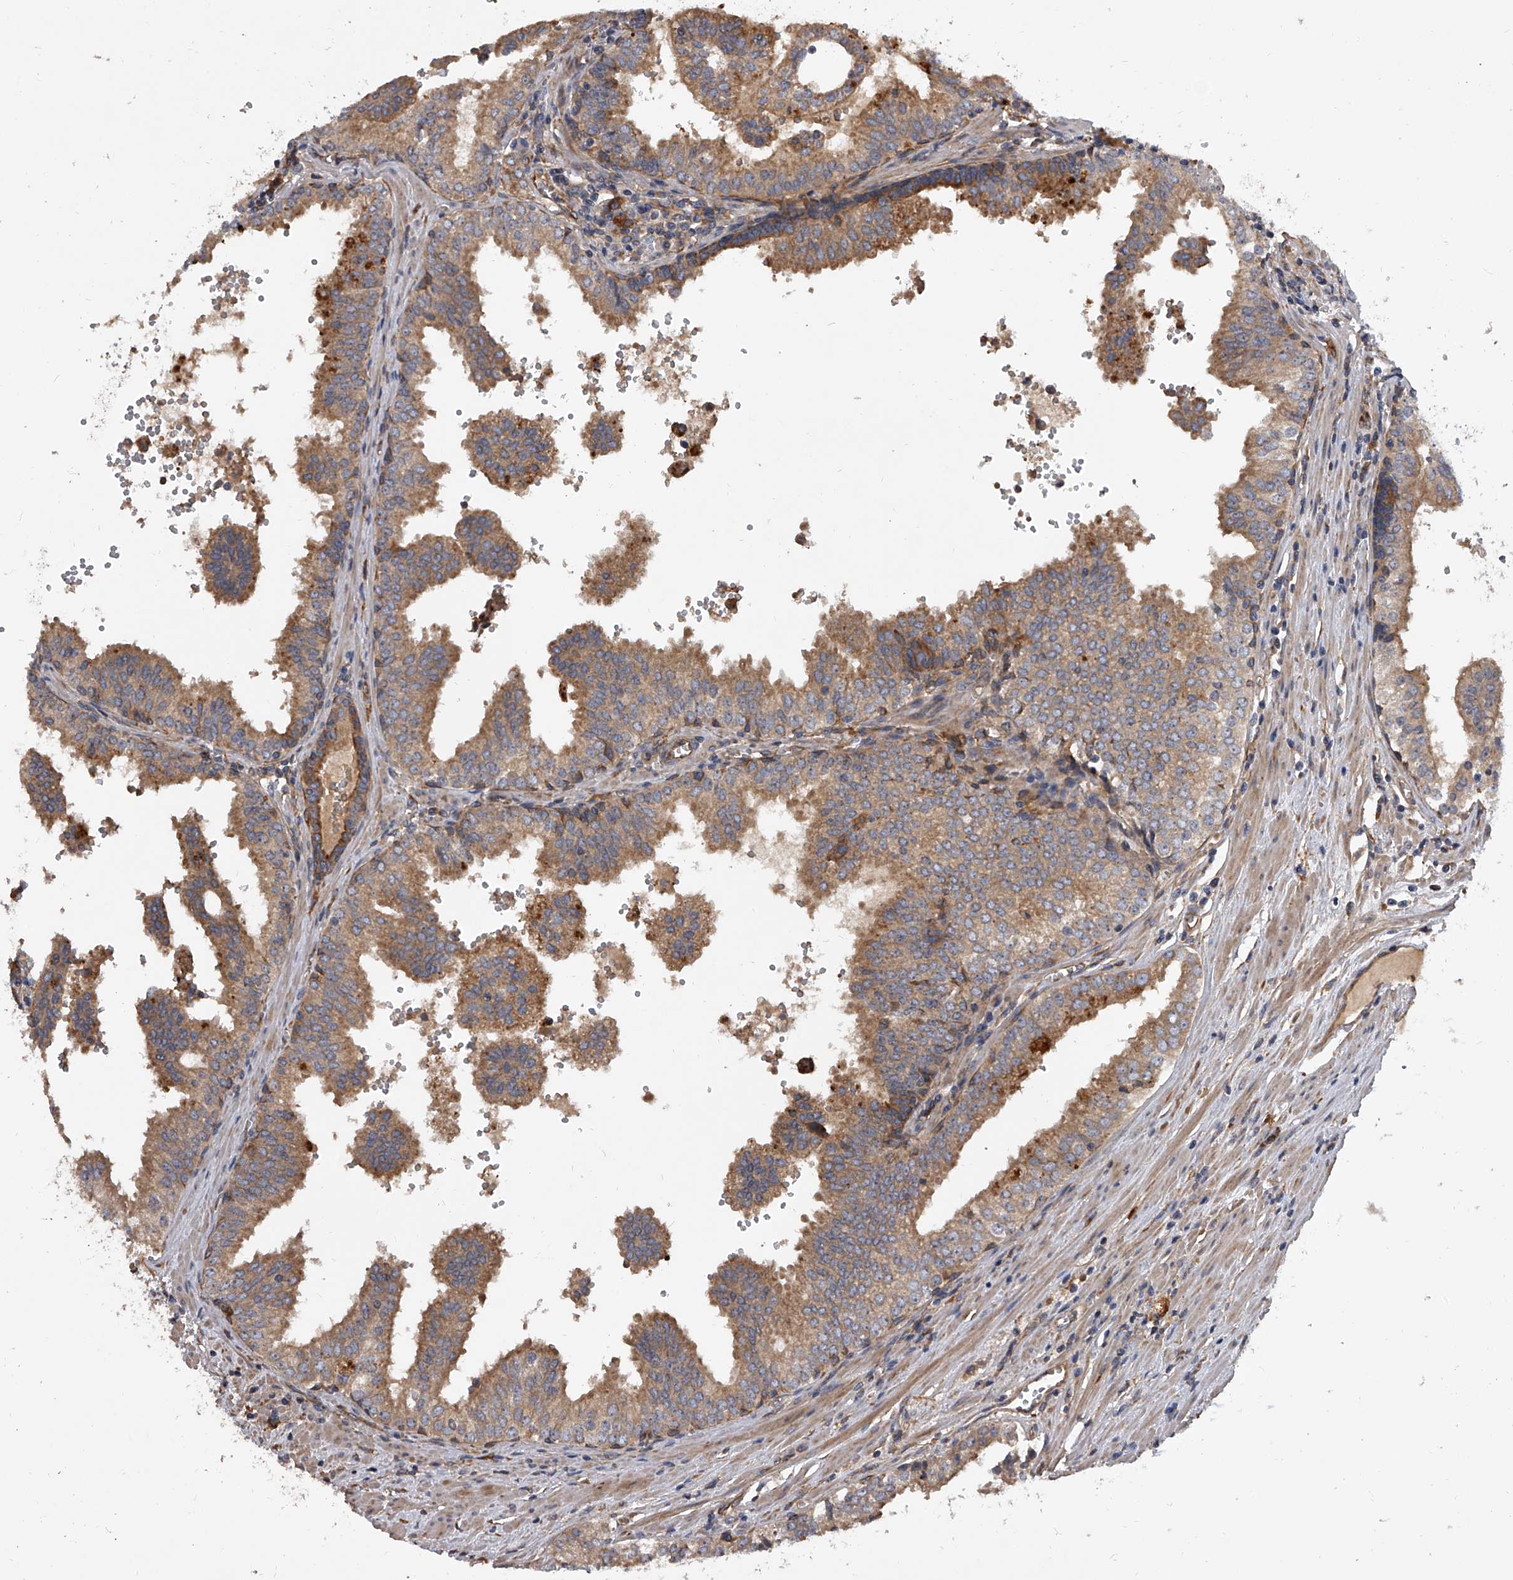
{"staining": {"intensity": "moderate", "quantity": "25%-75%", "location": "cytoplasmic/membranous"}, "tissue": "prostate cancer", "cell_type": "Tumor cells", "image_type": "cancer", "snomed": [{"axis": "morphology", "description": "Adenocarcinoma, High grade"}, {"axis": "topography", "description": "Prostate"}], "caption": "Prostate adenocarcinoma (high-grade) stained with a protein marker exhibits moderate staining in tumor cells.", "gene": "EXOC4", "patient": {"sex": "male", "age": 68}}